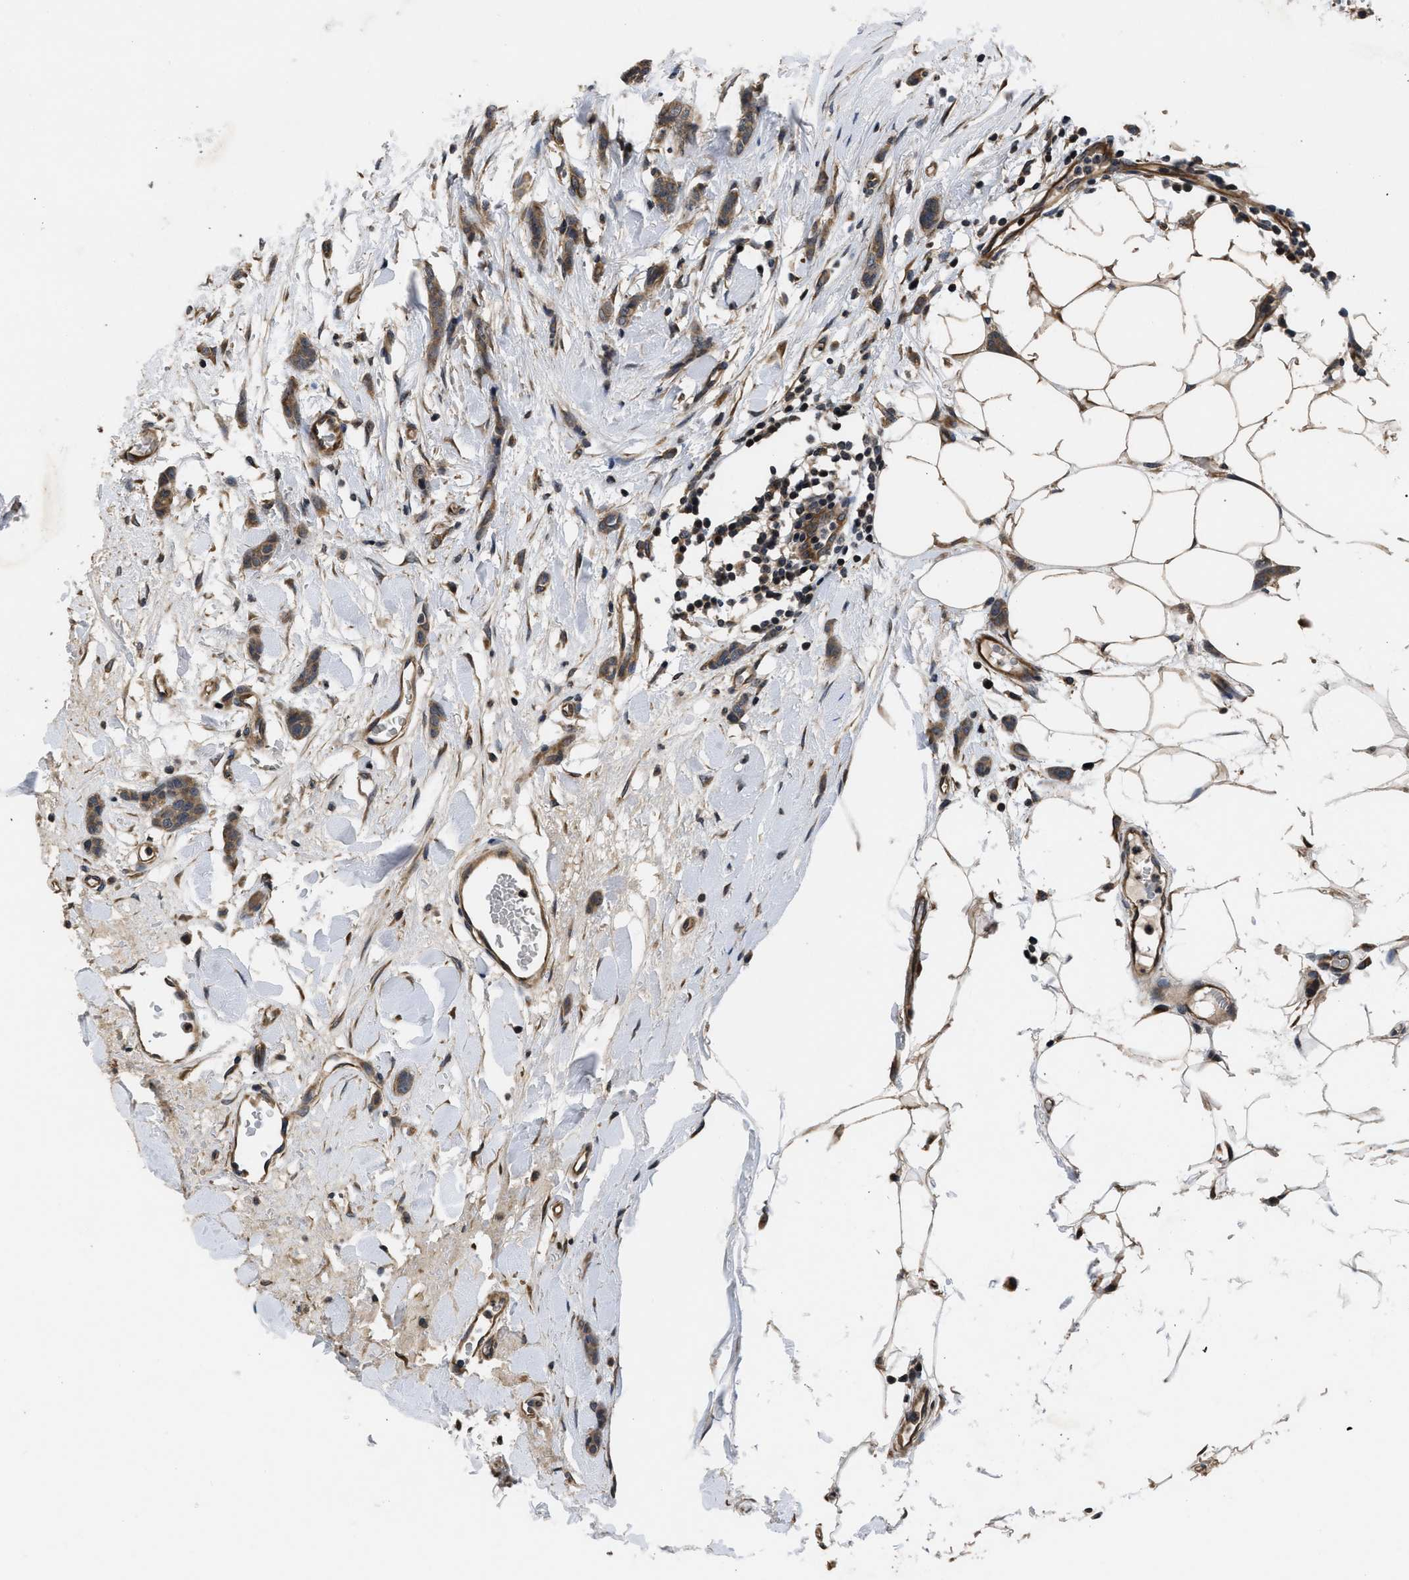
{"staining": {"intensity": "weak", "quantity": ">75%", "location": "cytoplasmic/membranous"}, "tissue": "breast cancer", "cell_type": "Tumor cells", "image_type": "cancer", "snomed": [{"axis": "morphology", "description": "Lobular carcinoma"}, {"axis": "topography", "description": "Skin"}, {"axis": "topography", "description": "Breast"}], "caption": "An image showing weak cytoplasmic/membranous staining in approximately >75% of tumor cells in breast lobular carcinoma, as visualized by brown immunohistochemical staining.", "gene": "DNAJC14", "patient": {"sex": "female", "age": 46}}